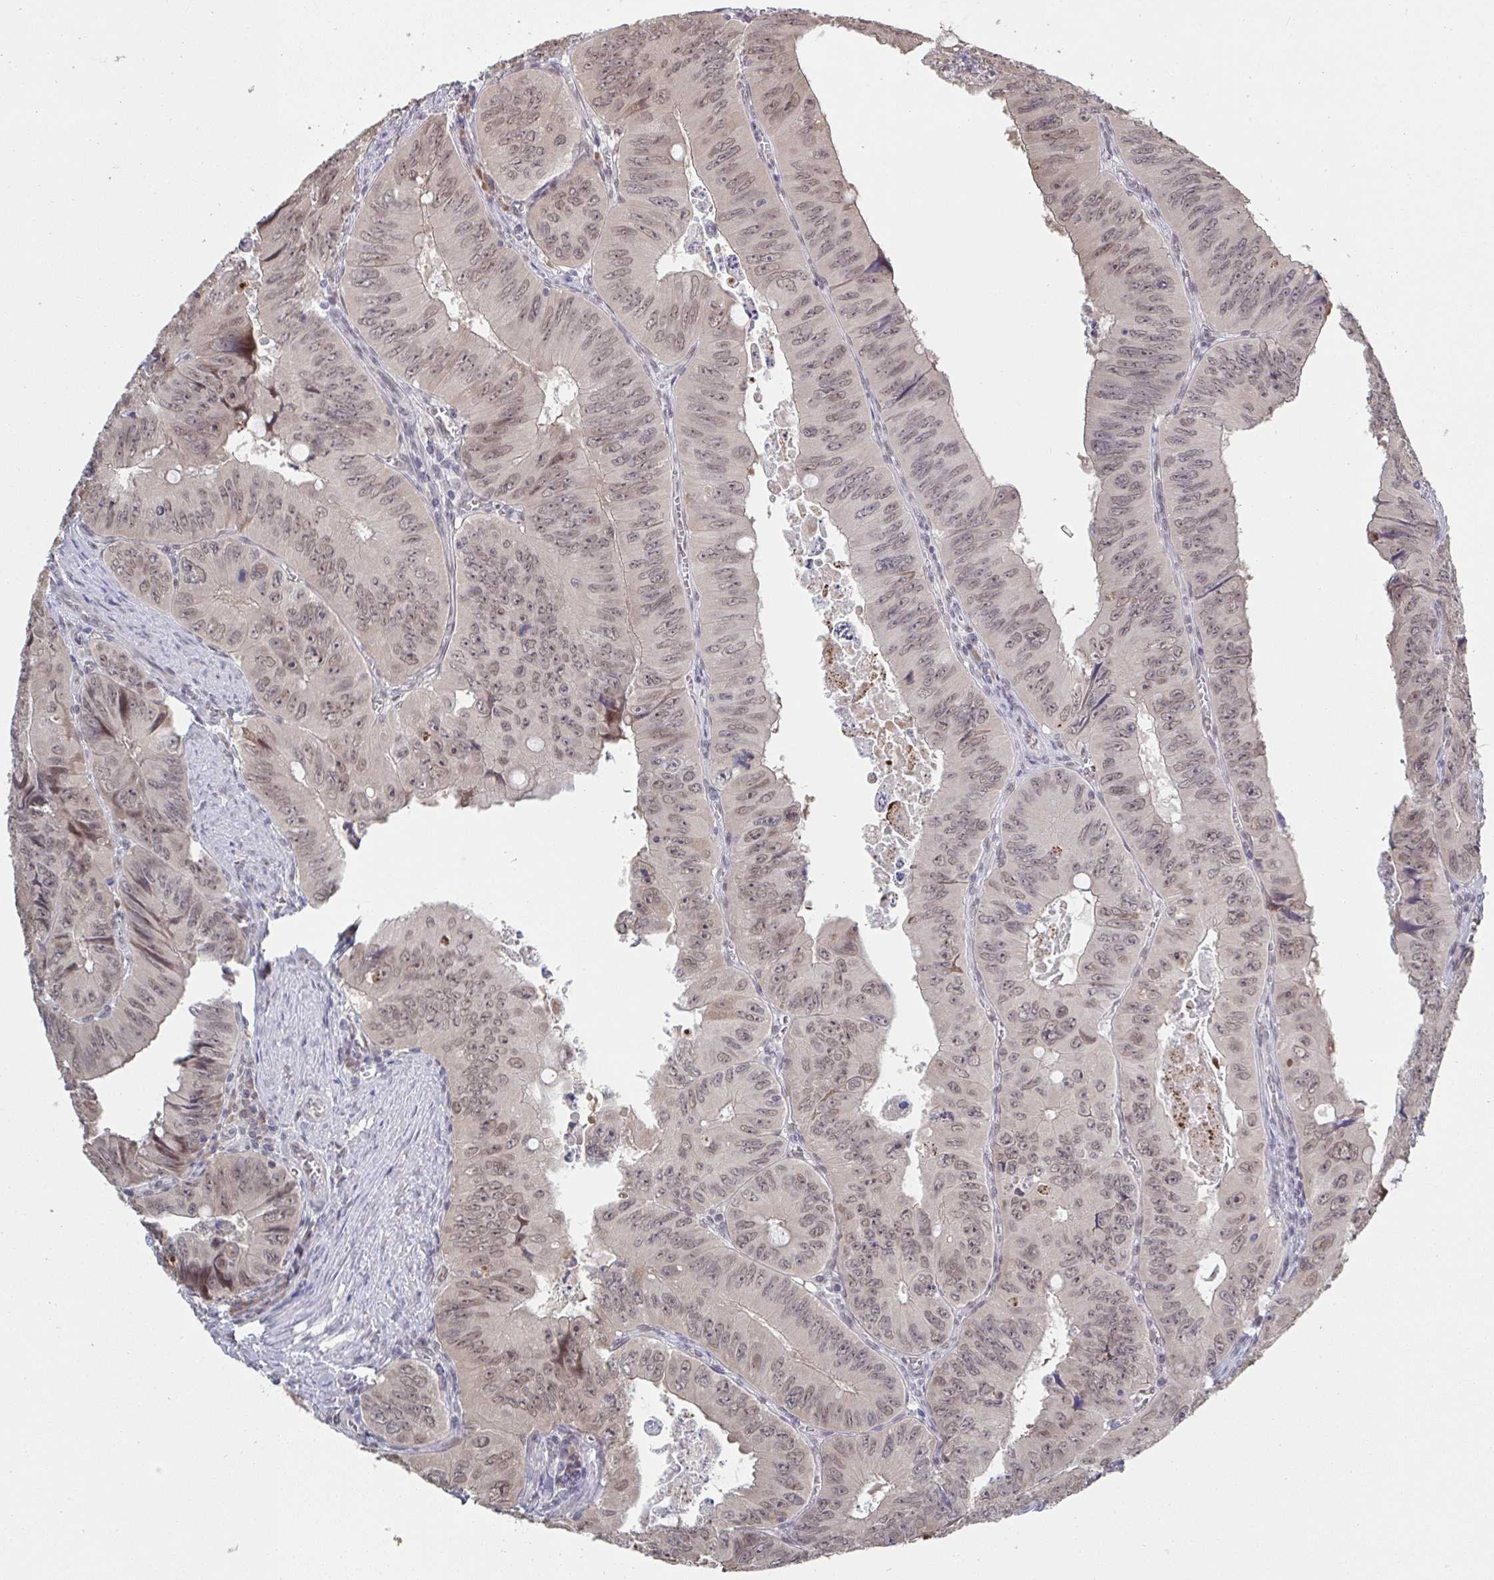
{"staining": {"intensity": "weak", "quantity": ">75%", "location": "nuclear"}, "tissue": "colorectal cancer", "cell_type": "Tumor cells", "image_type": "cancer", "snomed": [{"axis": "morphology", "description": "Adenocarcinoma, NOS"}, {"axis": "topography", "description": "Colon"}], "caption": "About >75% of tumor cells in colorectal cancer show weak nuclear protein staining as visualized by brown immunohistochemical staining.", "gene": "JMJD1C", "patient": {"sex": "female", "age": 84}}